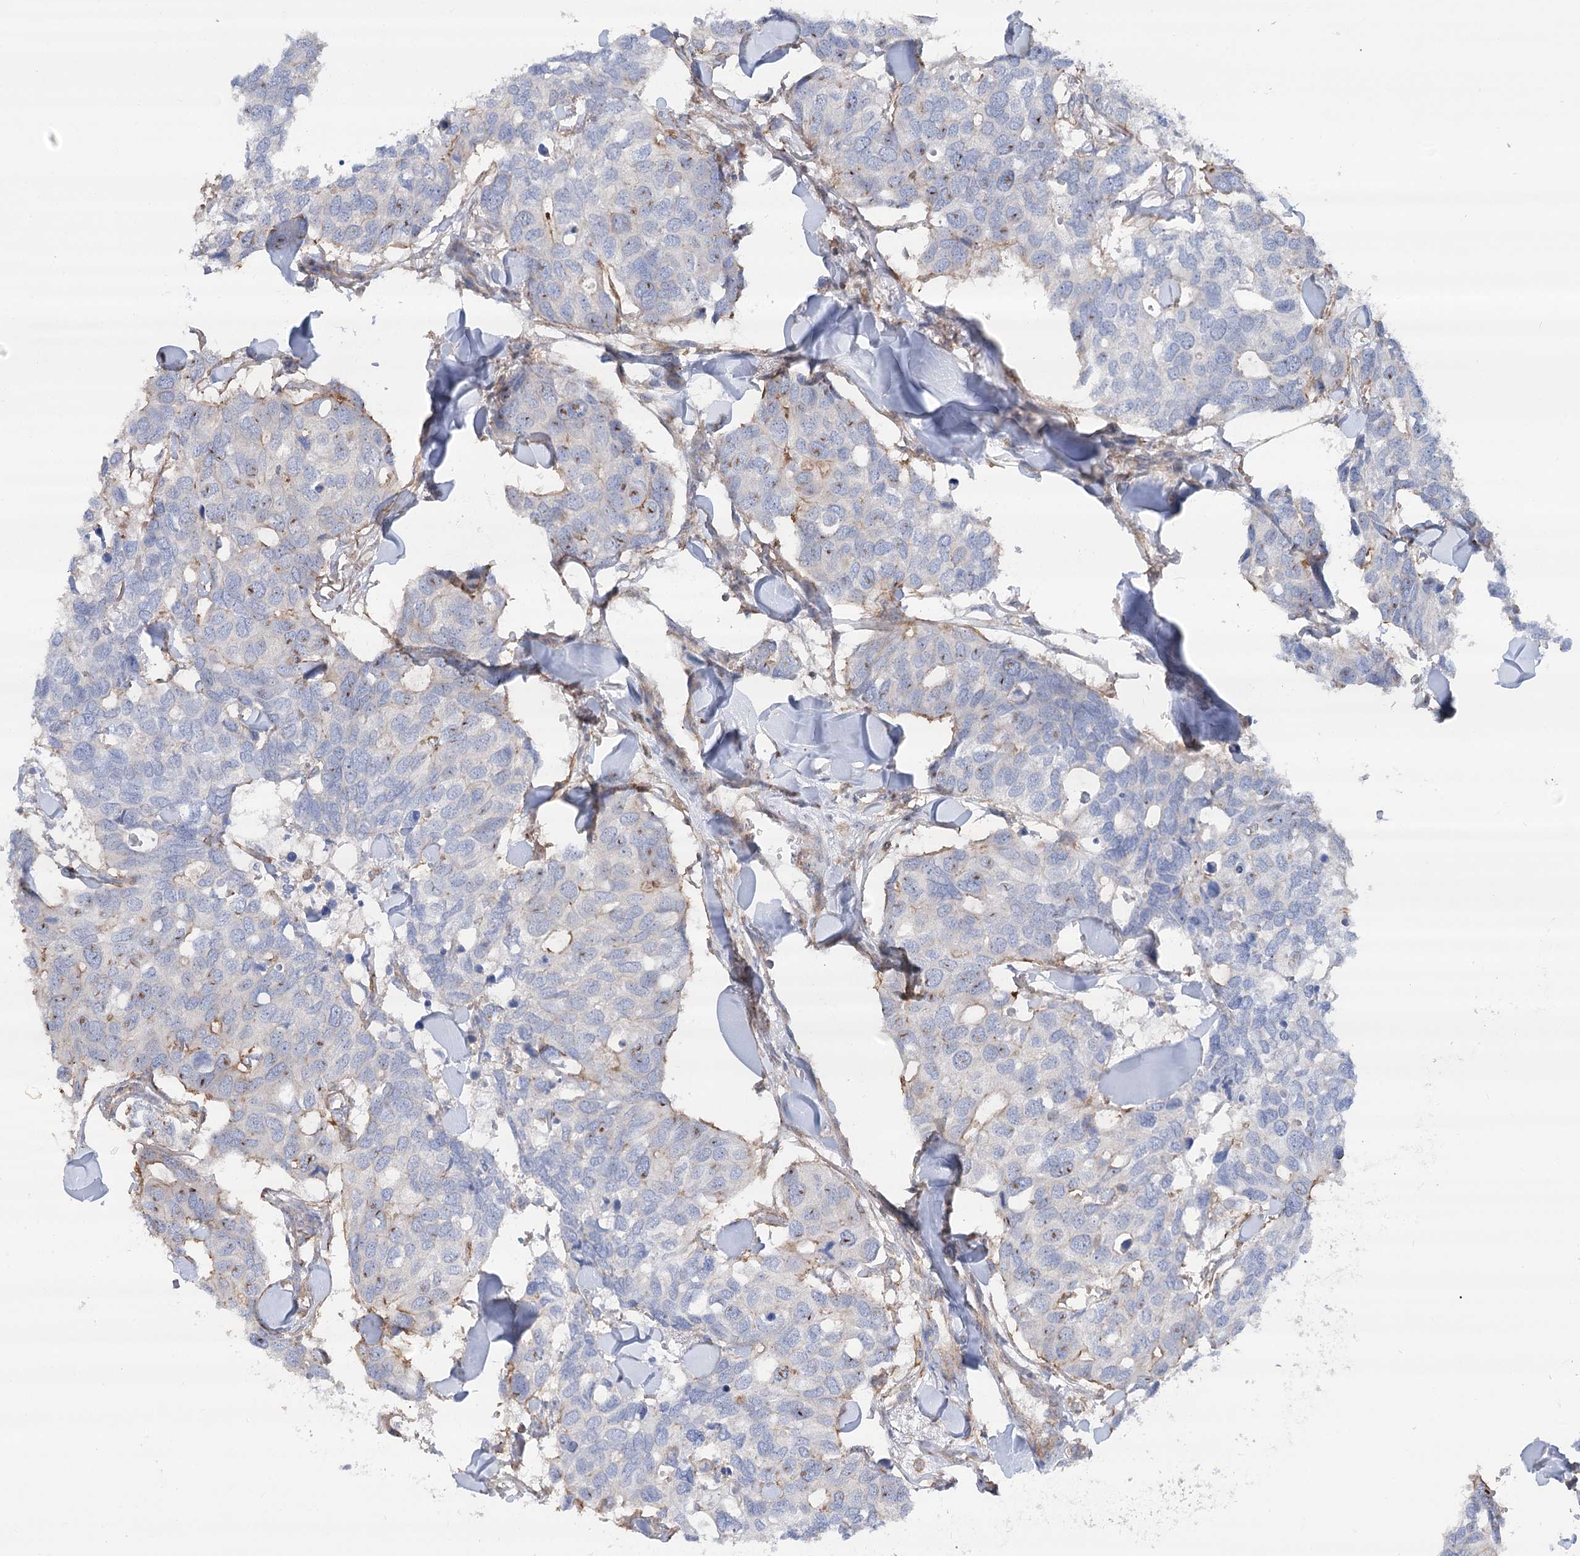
{"staining": {"intensity": "negative", "quantity": "none", "location": "none"}, "tissue": "breast cancer", "cell_type": "Tumor cells", "image_type": "cancer", "snomed": [{"axis": "morphology", "description": "Duct carcinoma"}, {"axis": "topography", "description": "Breast"}], "caption": "IHC of human breast infiltrating ductal carcinoma reveals no staining in tumor cells.", "gene": "LARP1B", "patient": {"sex": "female", "age": 83}}